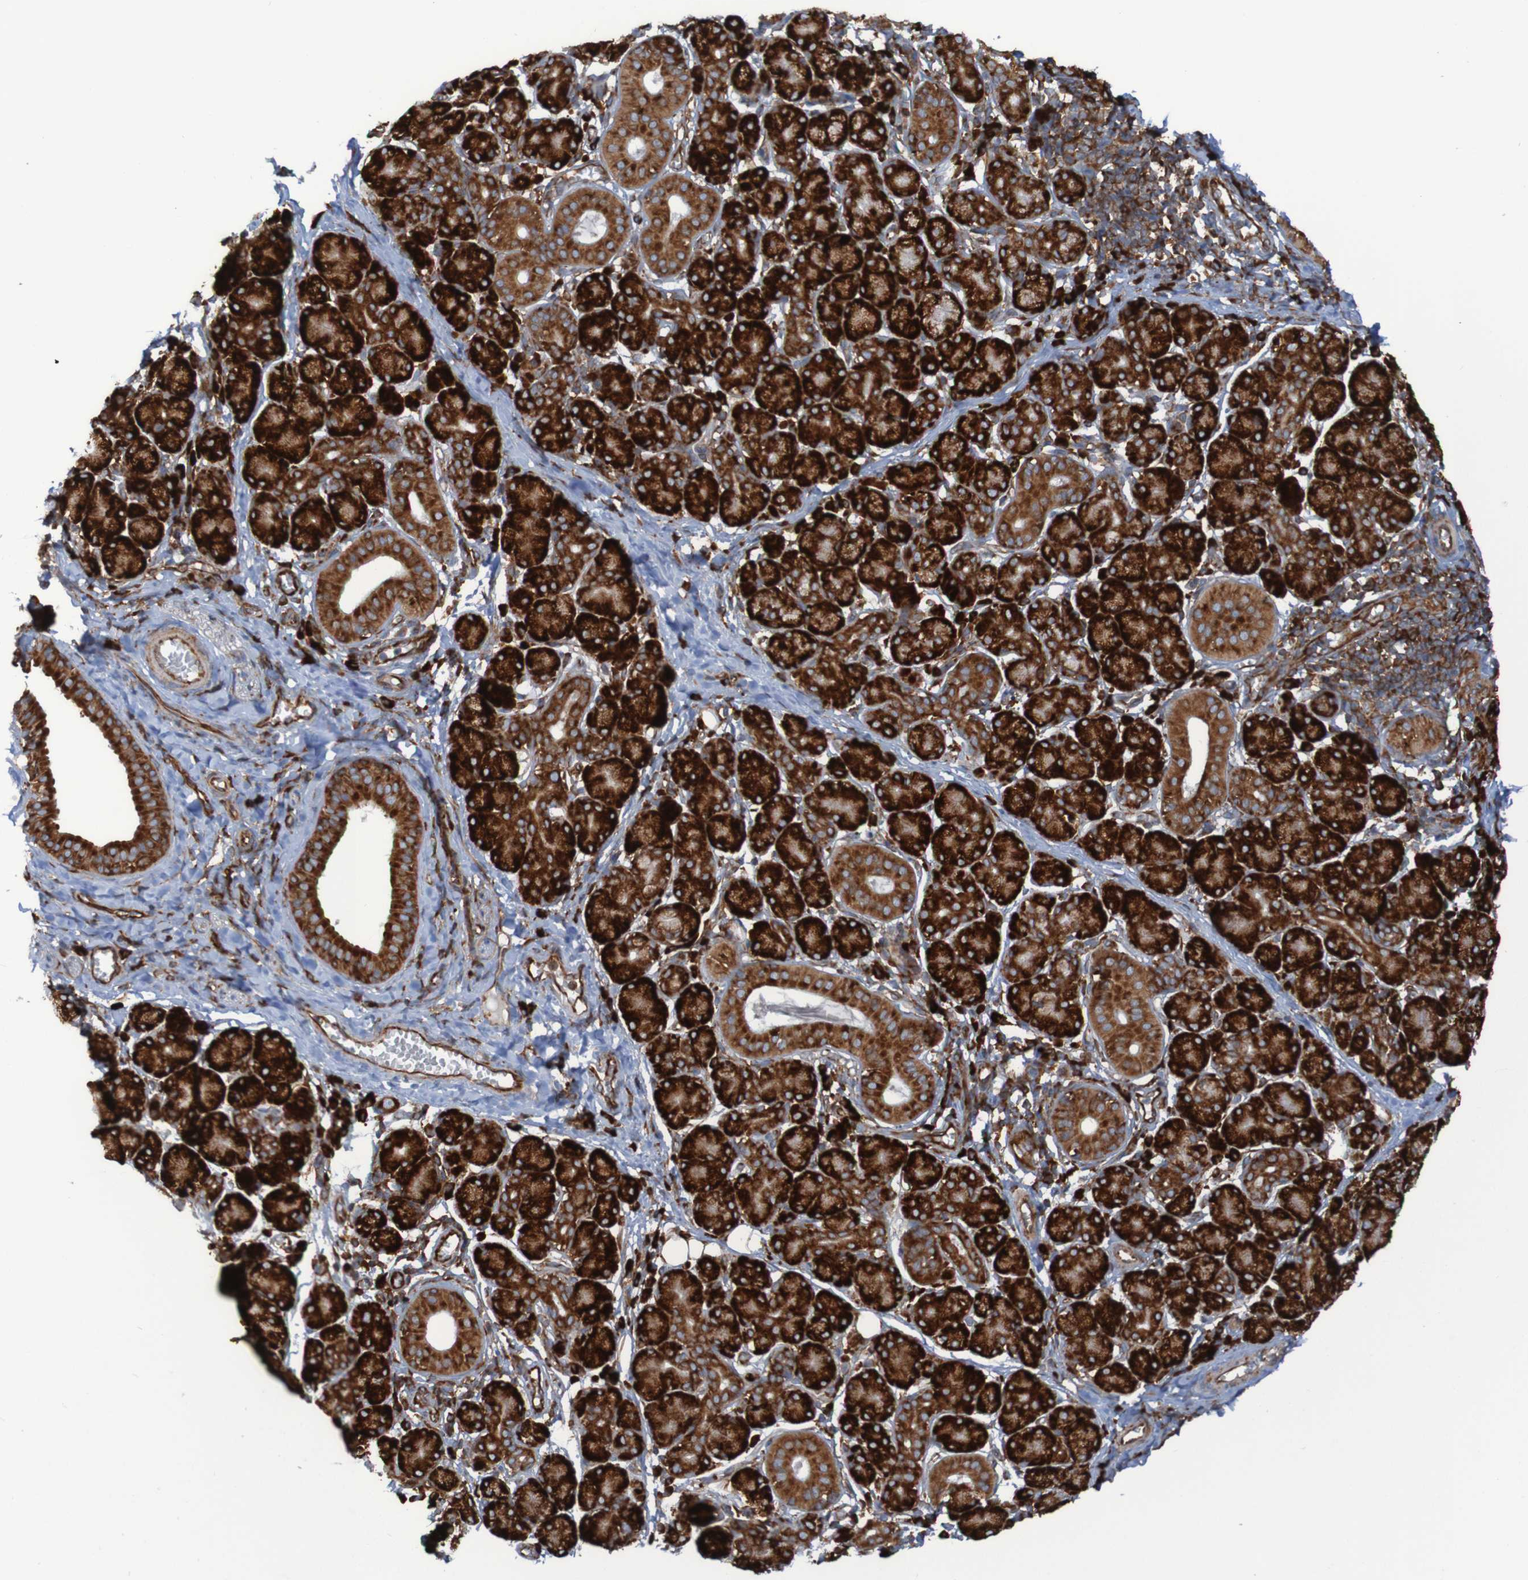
{"staining": {"intensity": "strong", "quantity": ">75%", "location": "cytoplasmic/membranous"}, "tissue": "salivary gland", "cell_type": "Glandular cells", "image_type": "normal", "snomed": [{"axis": "morphology", "description": "Normal tissue, NOS"}, {"axis": "morphology", "description": "Inflammation, NOS"}, {"axis": "topography", "description": "Lymph node"}, {"axis": "topography", "description": "Salivary gland"}], "caption": "About >75% of glandular cells in unremarkable human salivary gland display strong cytoplasmic/membranous protein expression as visualized by brown immunohistochemical staining.", "gene": "RPL10", "patient": {"sex": "male", "age": 3}}